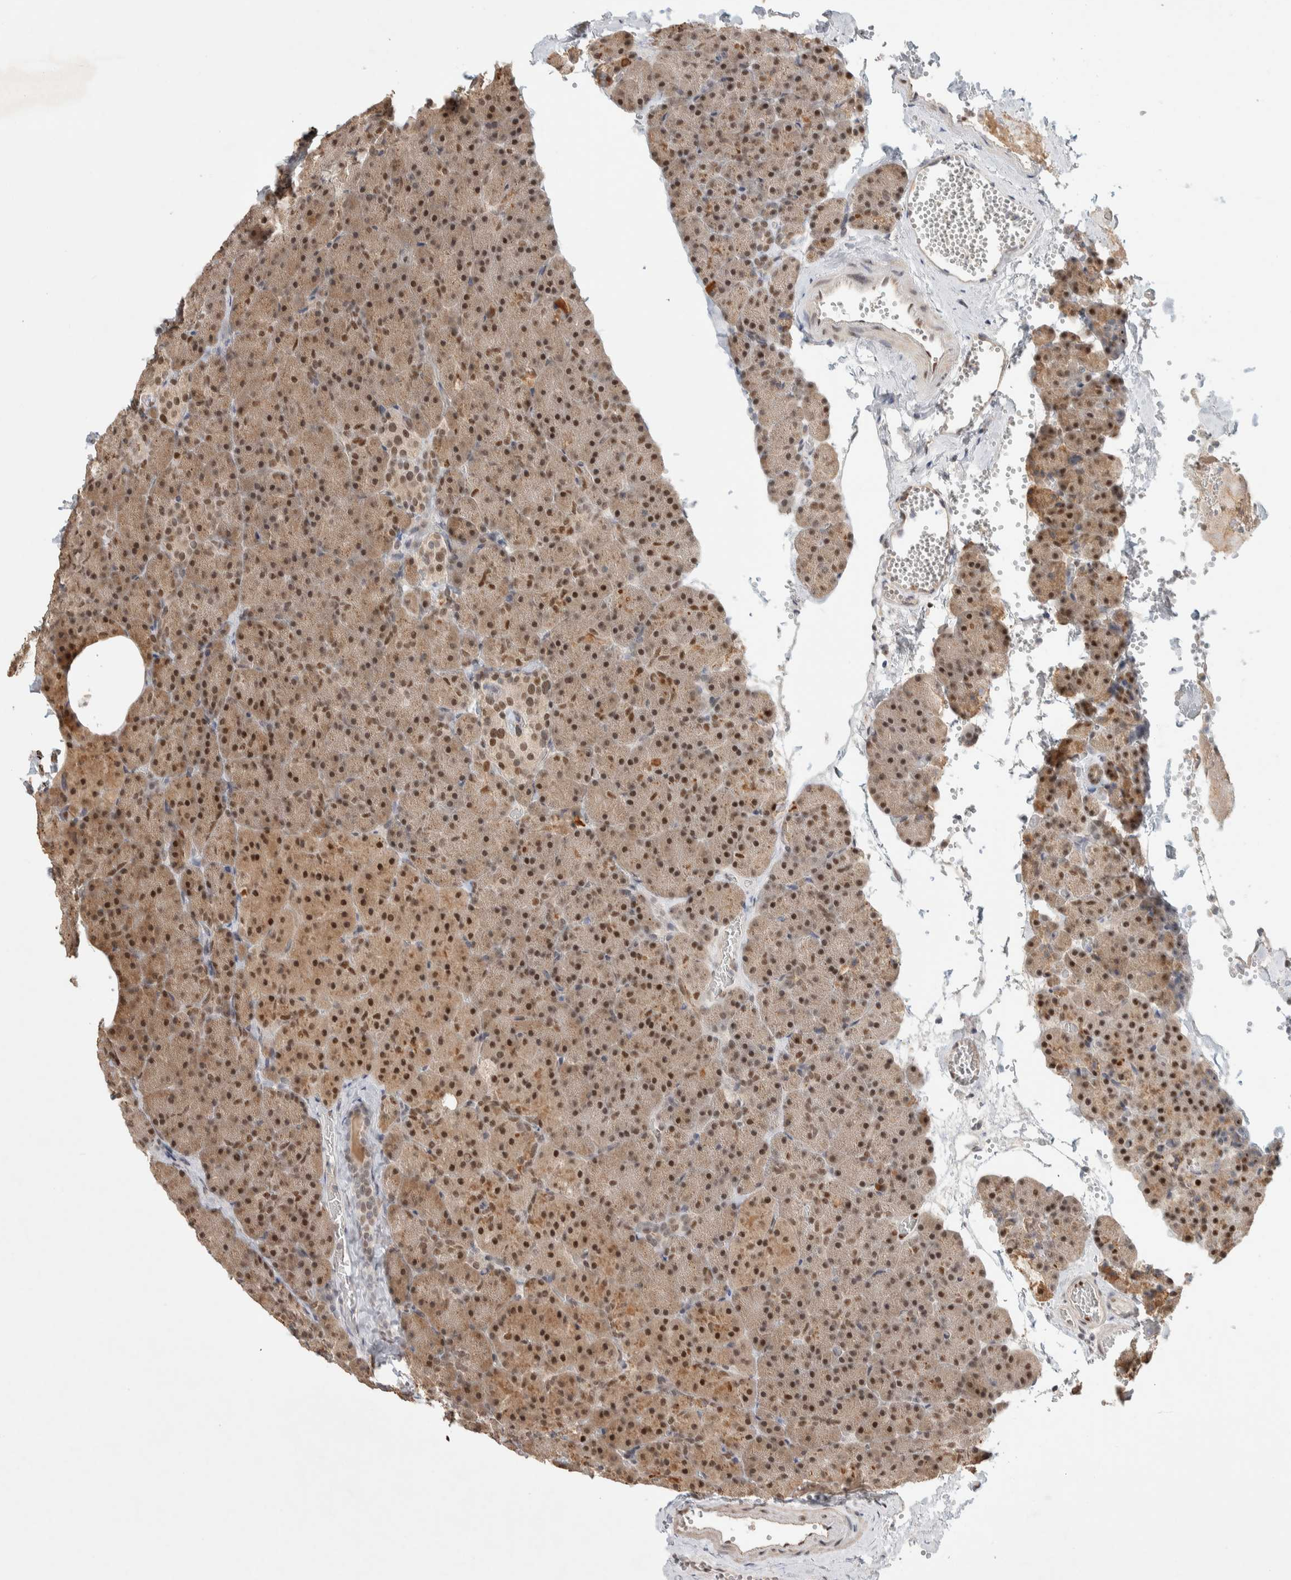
{"staining": {"intensity": "moderate", "quantity": ">75%", "location": "cytoplasmic/membranous,nuclear"}, "tissue": "pancreas", "cell_type": "Exocrine glandular cells", "image_type": "normal", "snomed": [{"axis": "morphology", "description": "Normal tissue, NOS"}, {"axis": "morphology", "description": "Carcinoid, malignant, NOS"}, {"axis": "topography", "description": "Pancreas"}], "caption": "Human pancreas stained for a protein (brown) exhibits moderate cytoplasmic/membranous,nuclear positive positivity in about >75% of exocrine glandular cells.", "gene": "PUS7", "patient": {"sex": "female", "age": 35}}